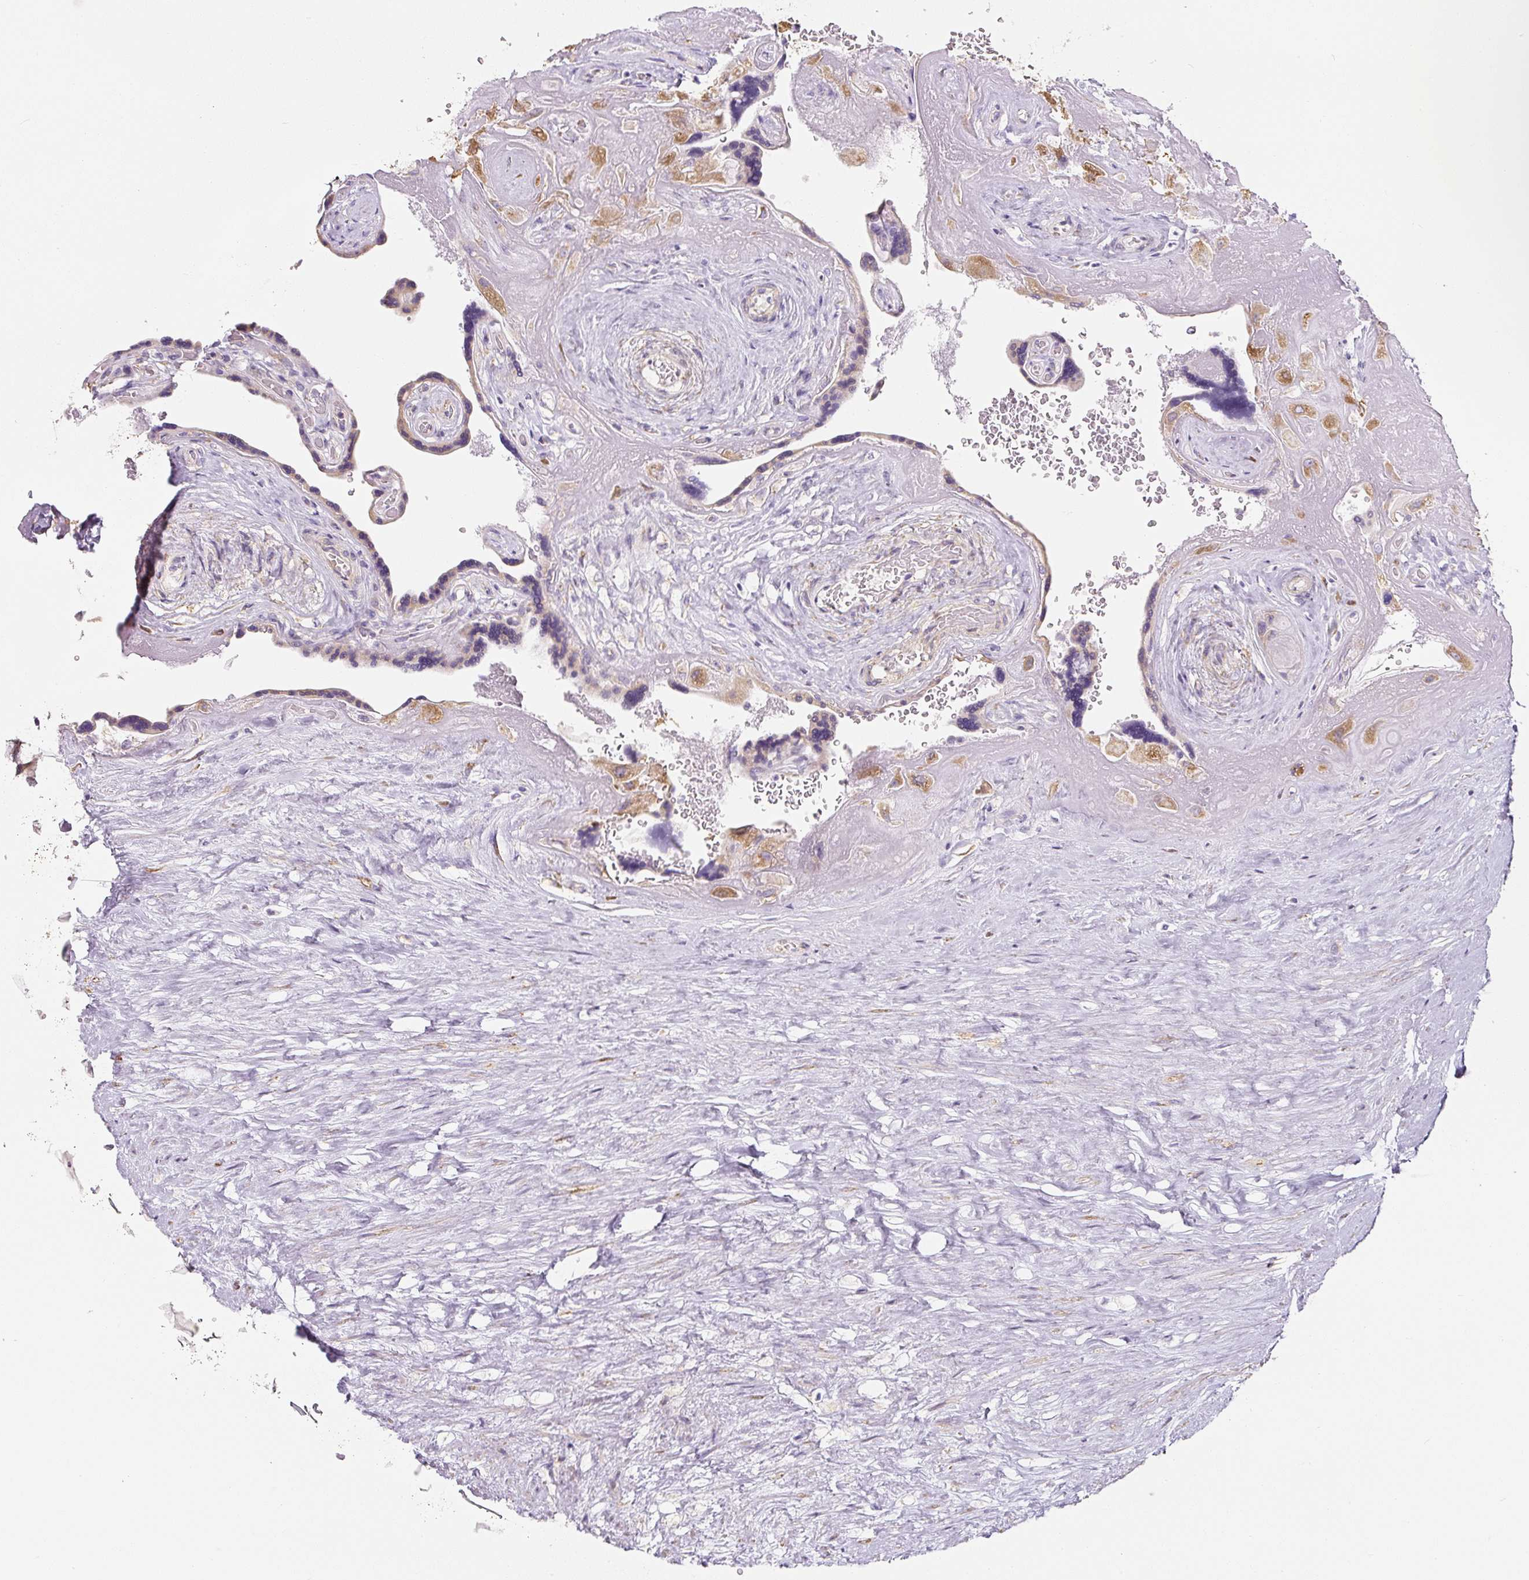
{"staining": {"intensity": "moderate", "quantity": ">75%", "location": "cytoplasmic/membranous"}, "tissue": "placenta", "cell_type": "Decidual cells", "image_type": "normal", "snomed": [{"axis": "morphology", "description": "Normal tissue, NOS"}, {"axis": "topography", "description": "Placenta"}], "caption": "Brown immunohistochemical staining in normal placenta exhibits moderate cytoplasmic/membranous staining in about >75% of decidual cells.", "gene": "PWWP3B", "patient": {"sex": "female", "age": 32}}